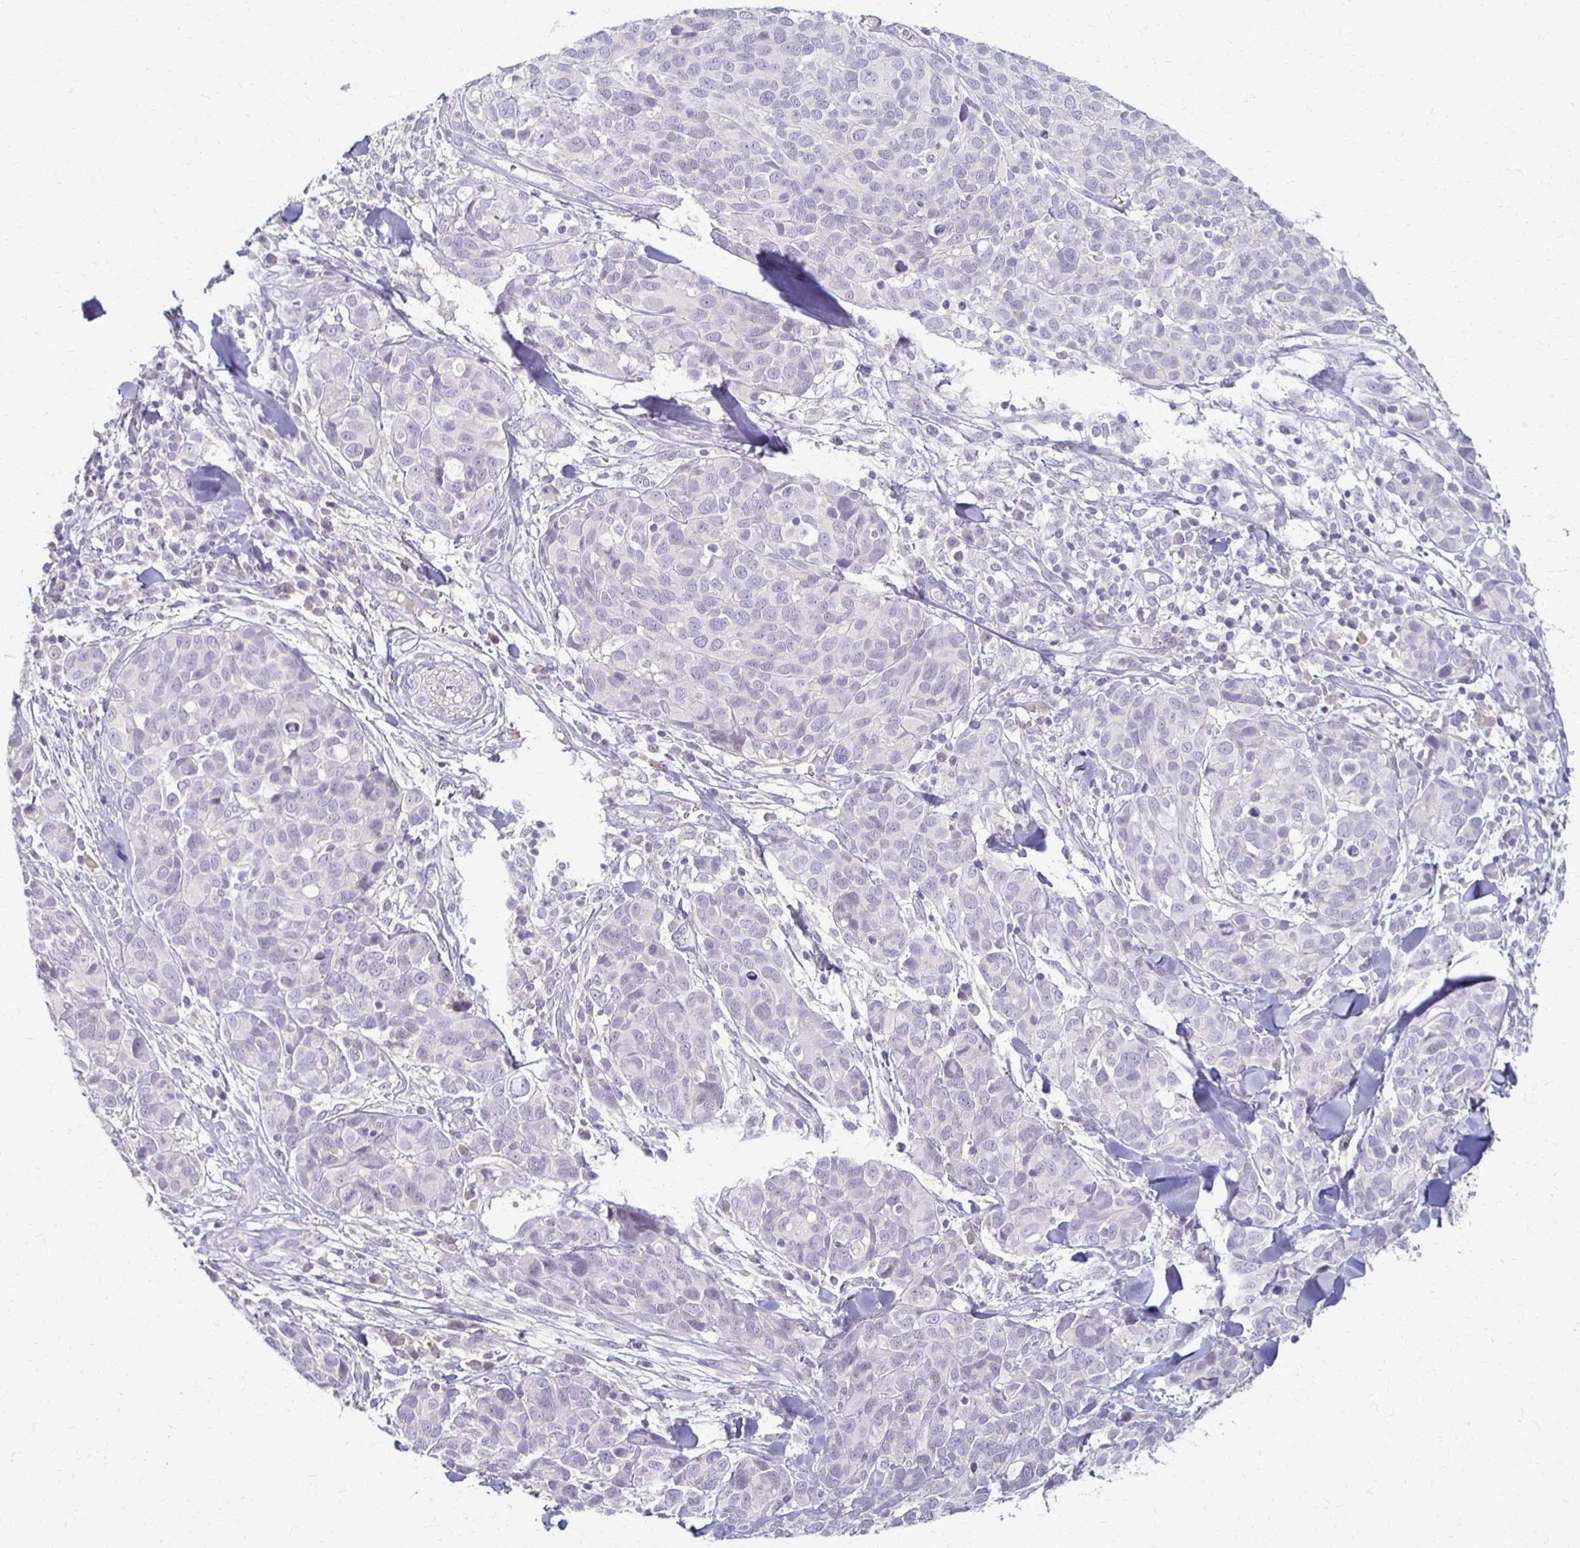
{"staining": {"intensity": "negative", "quantity": "none", "location": "none"}, "tissue": "melanoma", "cell_type": "Tumor cells", "image_type": "cancer", "snomed": [{"axis": "morphology", "description": "Malignant melanoma, NOS"}, {"axis": "topography", "description": "Skin"}], "caption": "Immunohistochemical staining of human melanoma shows no significant staining in tumor cells.", "gene": "FOXO4", "patient": {"sex": "male", "age": 51}}